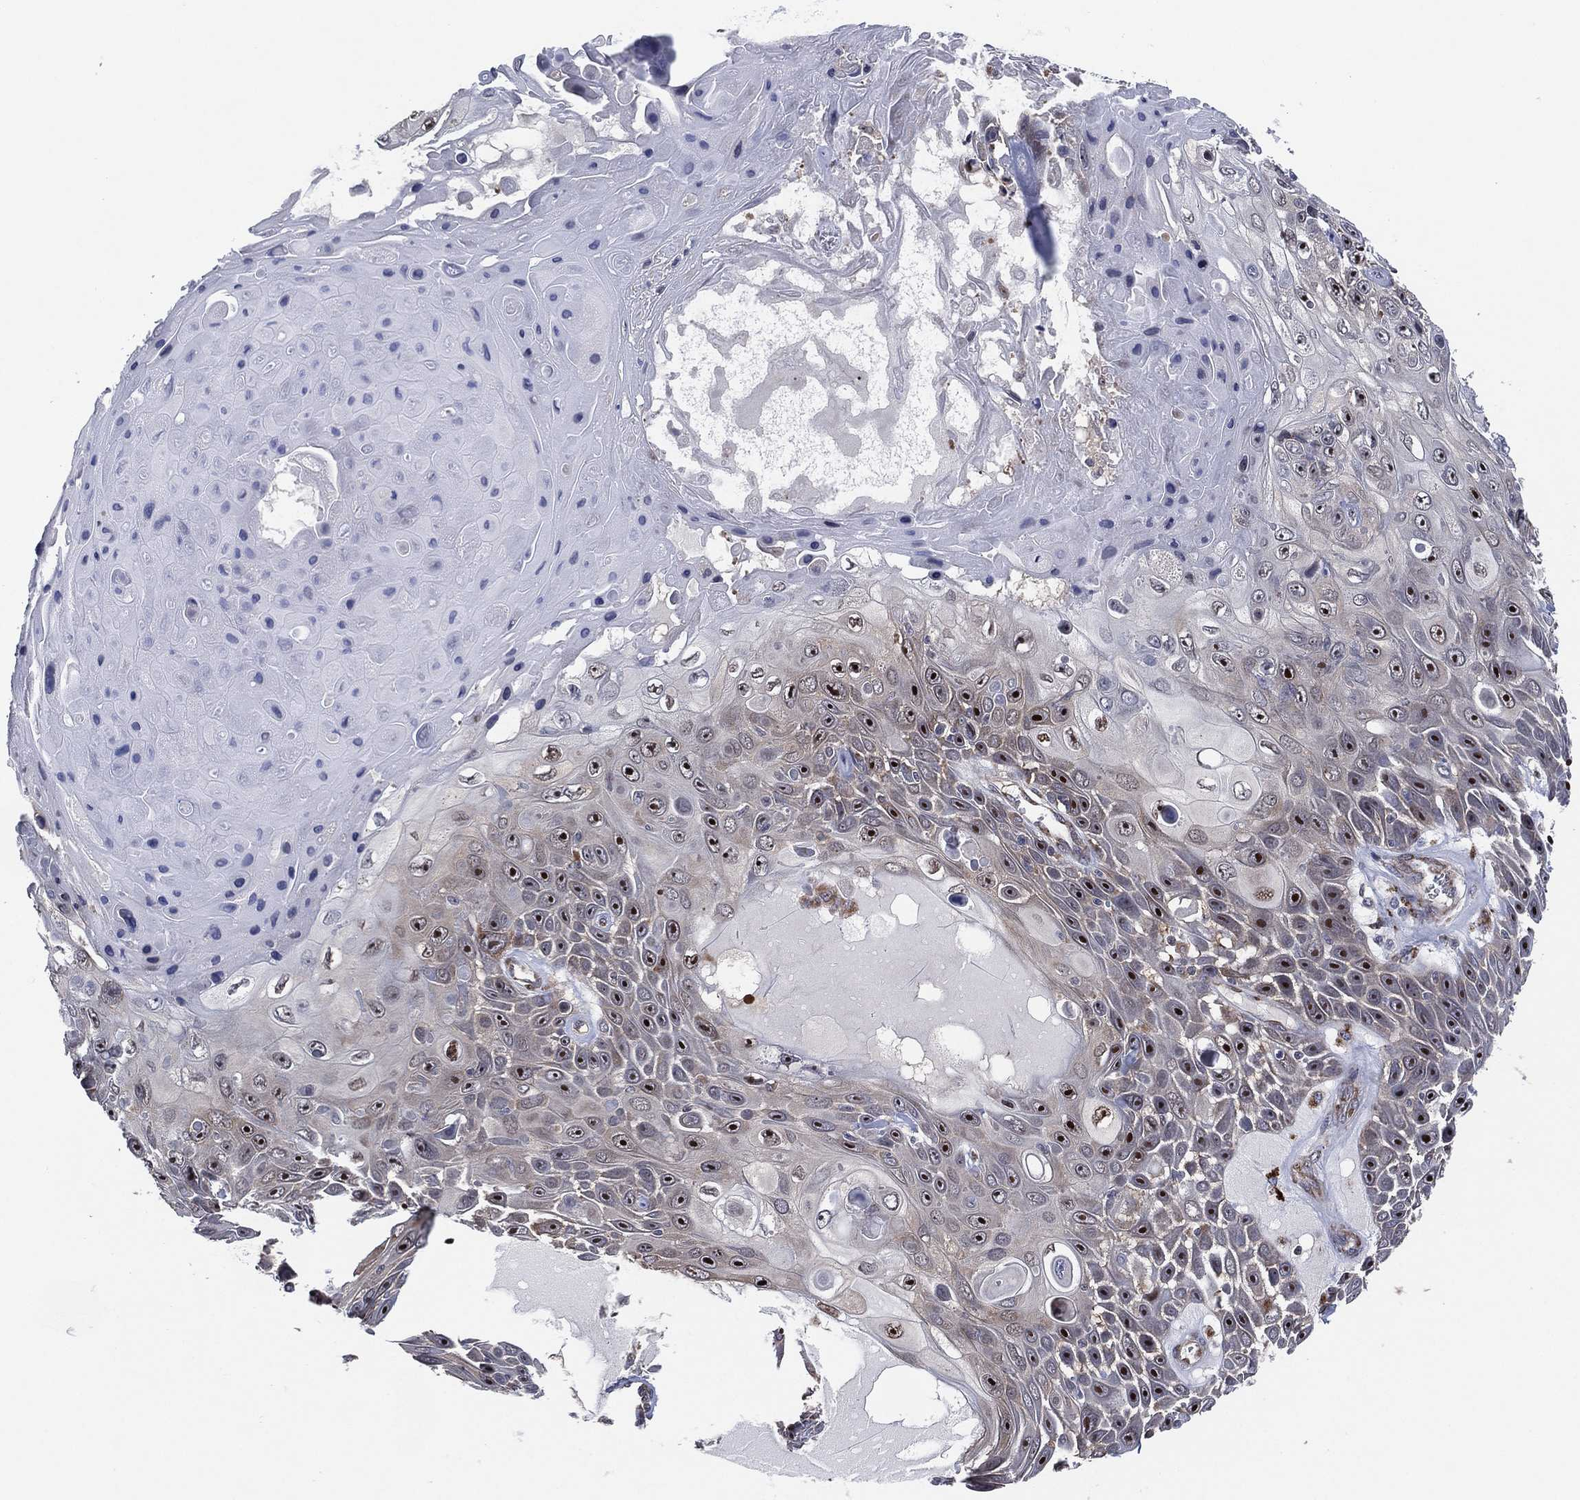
{"staining": {"intensity": "moderate", "quantity": "25%-75%", "location": "nuclear"}, "tissue": "skin cancer", "cell_type": "Tumor cells", "image_type": "cancer", "snomed": [{"axis": "morphology", "description": "Squamous cell carcinoma, NOS"}, {"axis": "topography", "description": "Skin"}], "caption": "Immunohistochemical staining of skin squamous cell carcinoma demonstrates medium levels of moderate nuclear positivity in approximately 25%-75% of tumor cells. The staining was performed using DAB (3,3'-diaminobenzidine), with brown indicating positive protein expression. Nuclei are stained blue with hematoxylin.", "gene": "FAM104A", "patient": {"sex": "male", "age": 82}}